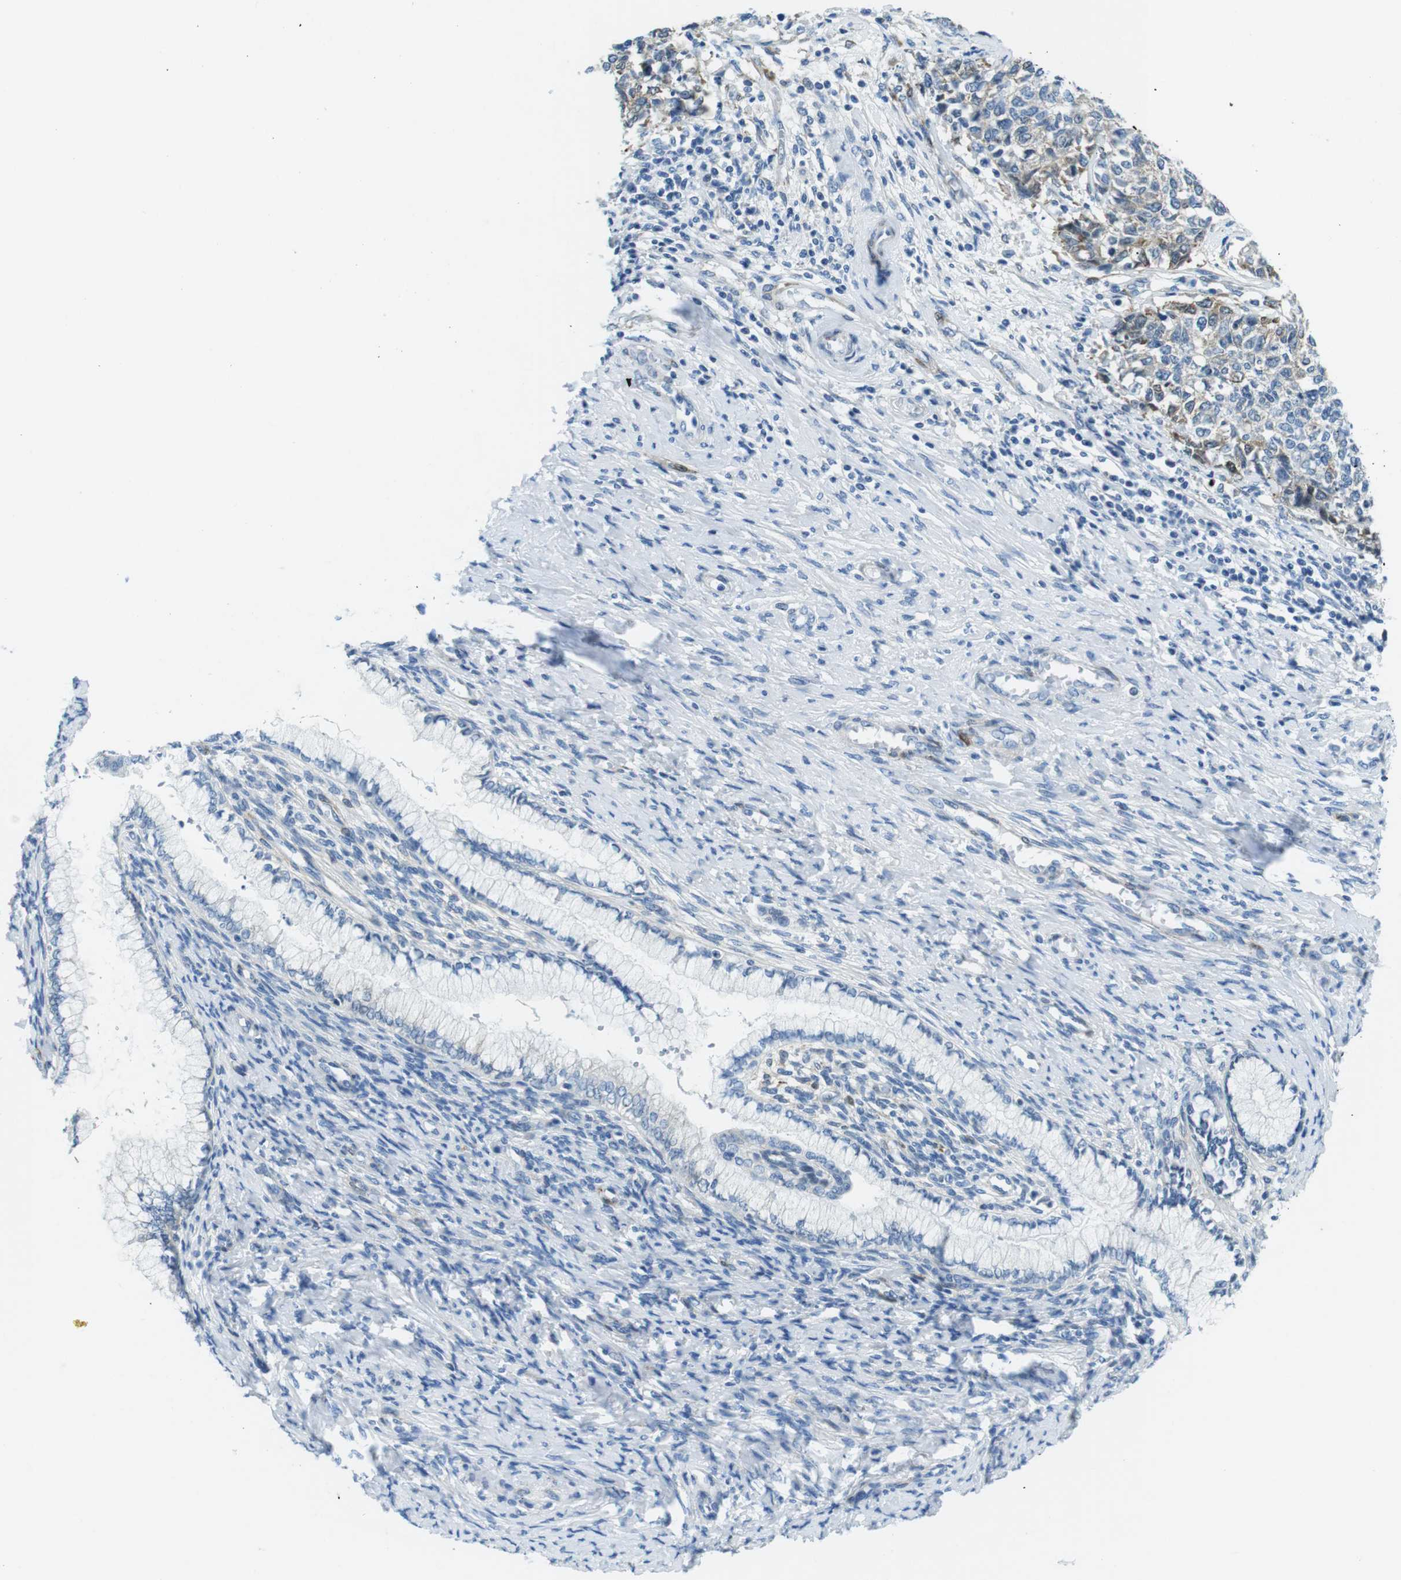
{"staining": {"intensity": "moderate", "quantity": "<25%", "location": "cytoplasmic/membranous"}, "tissue": "cervical cancer", "cell_type": "Tumor cells", "image_type": "cancer", "snomed": [{"axis": "morphology", "description": "Squamous cell carcinoma, NOS"}, {"axis": "topography", "description": "Cervix"}], "caption": "Brown immunohistochemical staining in human cervical squamous cell carcinoma exhibits moderate cytoplasmic/membranous positivity in approximately <25% of tumor cells. The protein is shown in brown color, while the nuclei are stained blue.", "gene": "PHLDA1", "patient": {"sex": "female", "age": 63}}